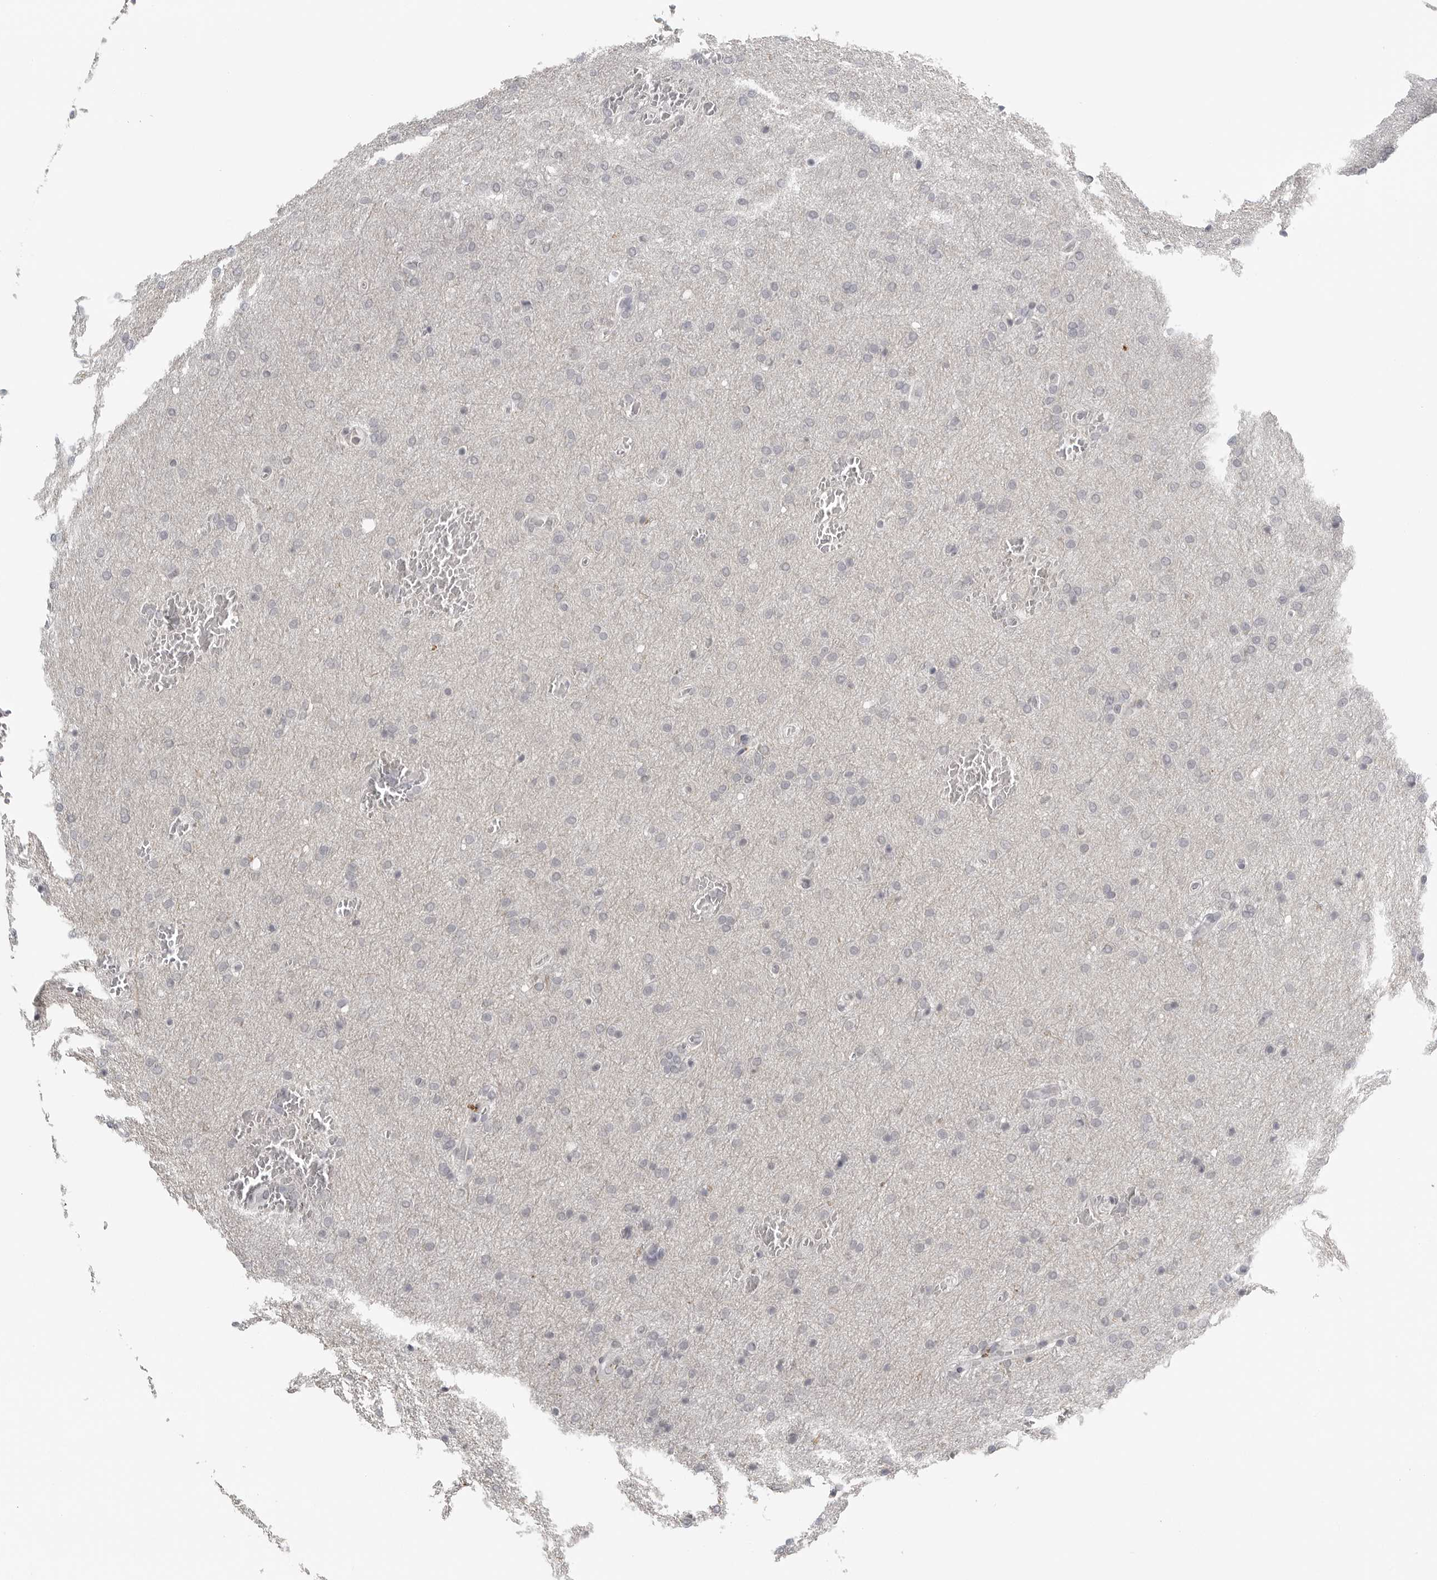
{"staining": {"intensity": "negative", "quantity": "none", "location": "none"}, "tissue": "glioma", "cell_type": "Tumor cells", "image_type": "cancer", "snomed": [{"axis": "morphology", "description": "Glioma, malignant, Low grade"}, {"axis": "topography", "description": "Brain"}], "caption": "An immunohistochemistry (IHC) histopathology image of low-grade glioma (malignant) is shown. There is no staining in tumor cells of low-grade glioma (malignant).", "gene": "BPIFA1", "patient": {"sex": "female", "age": 37}}